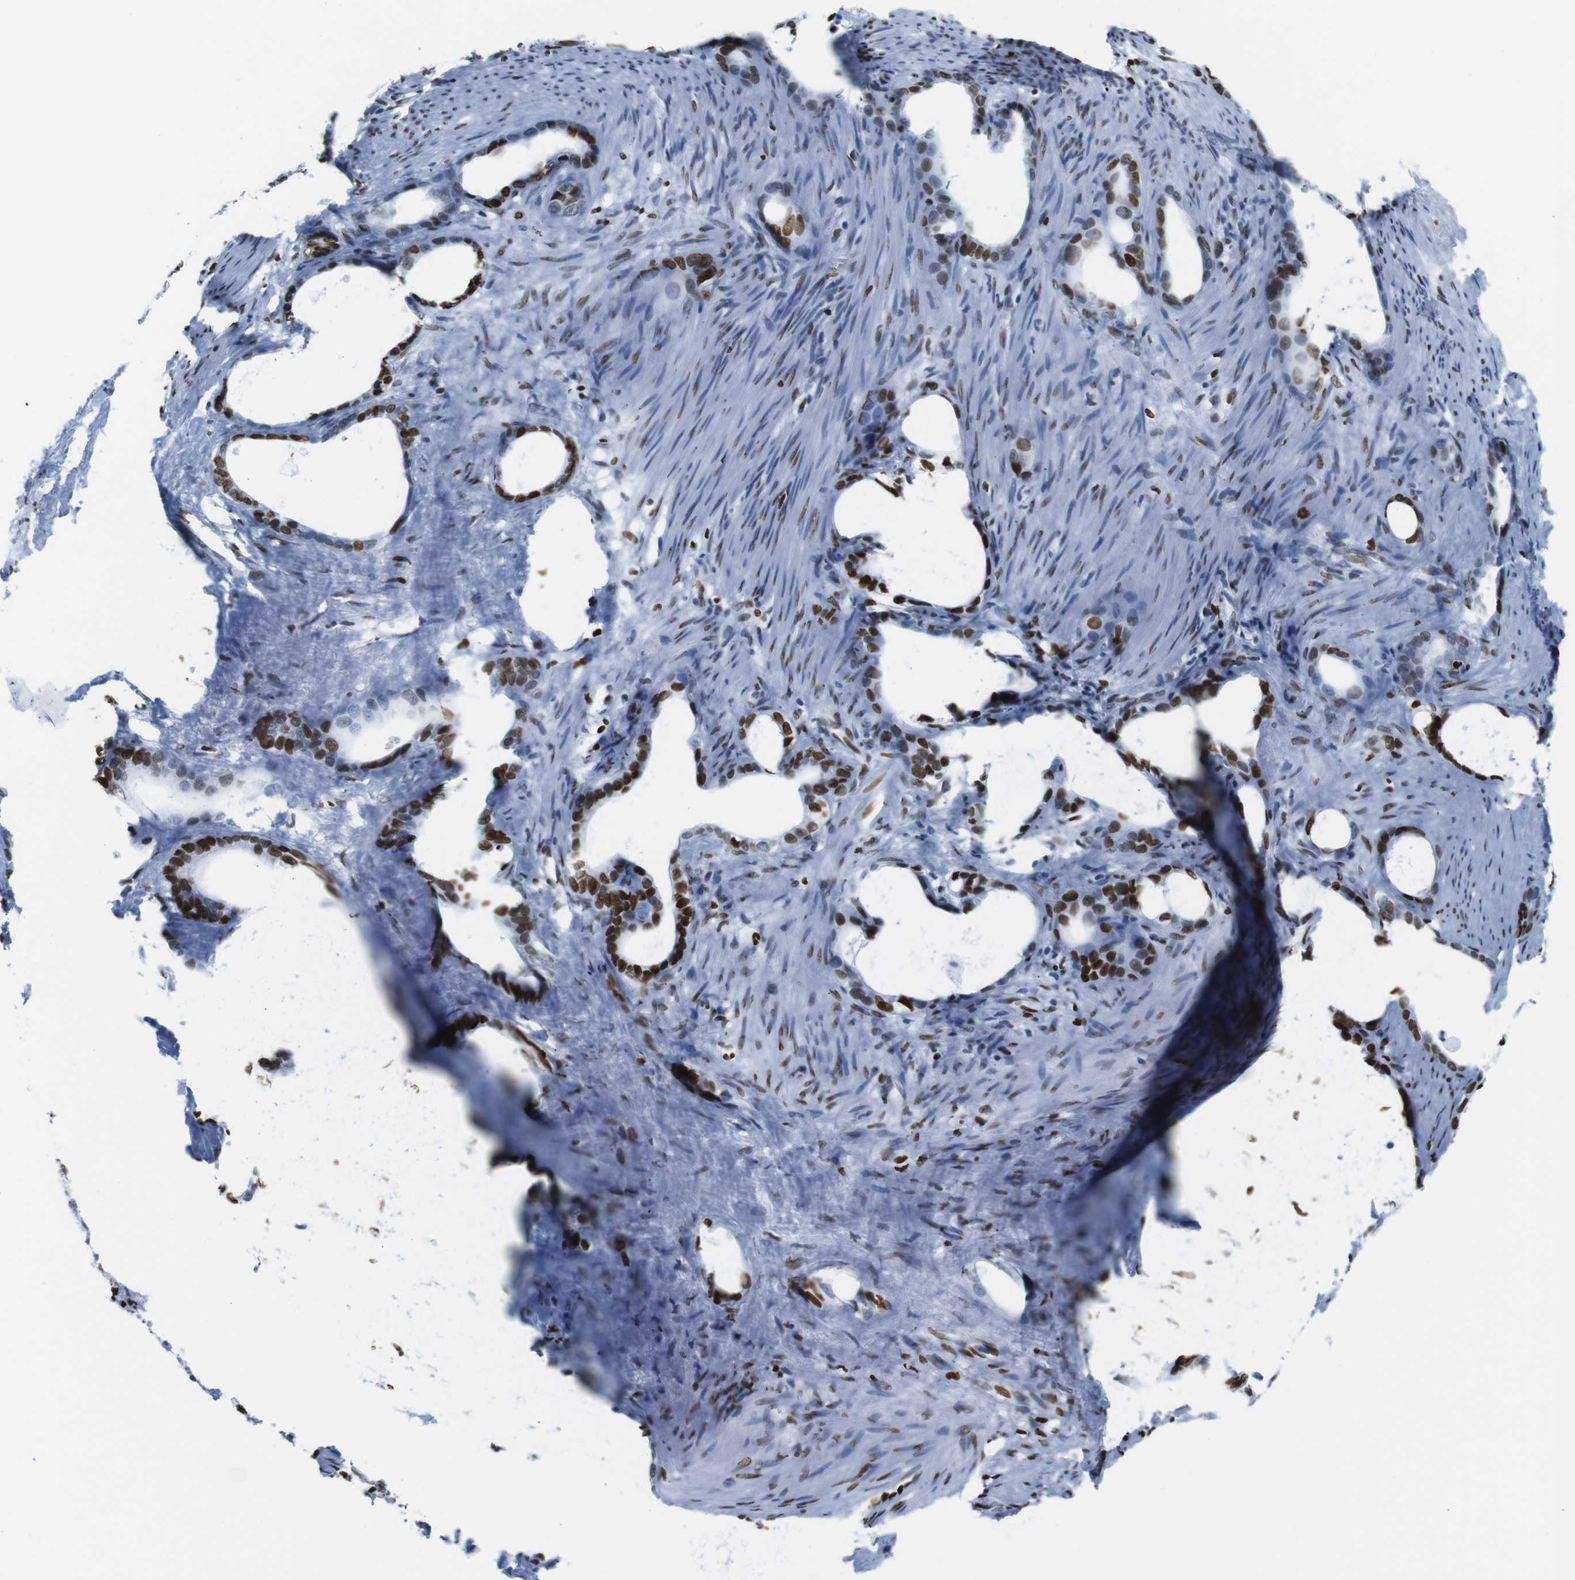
{"staining": {"intensity": "strong", "quantity": ">75%", "location": "nuclear"}, "tissue": "stomach cancer", "cell_type": "Tumor cells", "image_type": "cancer", "snomed": [{"axis": "morphology", "description": "Adenocarcinoma, NOS"}, {"axis": "topography", "description": "Stomach"}], "caption": "High-power microscopy captured an IHC histopathology image of stomach adenocarcinoma, revealing strong nuclear expression in approximately >75% of tumor cells.", "gene": "NPIPB15", "patient": {"sex": "female", "age": 75}}